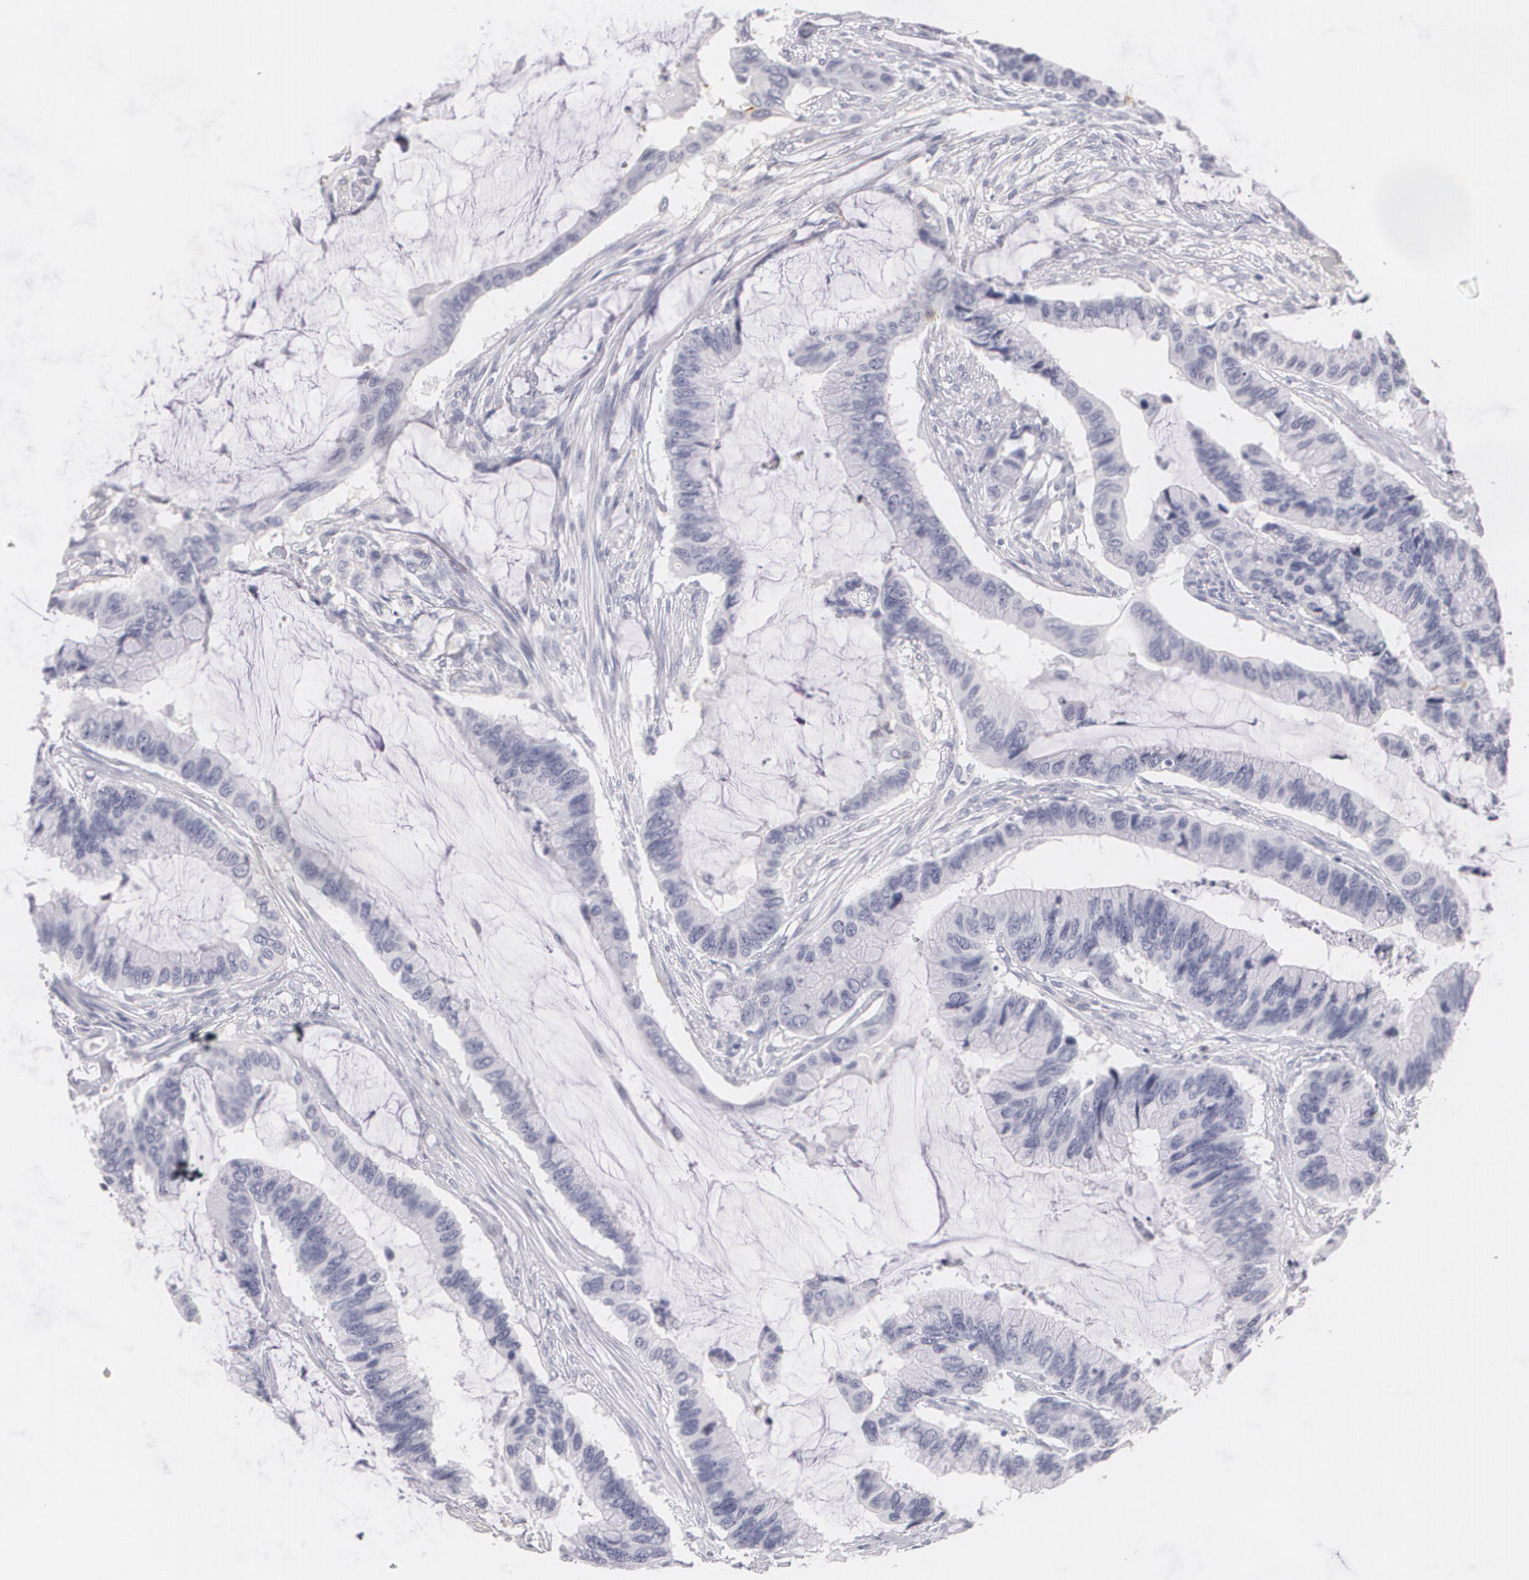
{"staining": {"intensity": "negative", "quantity": "none", "location": "none"}, "tissue": "colorectal cancer", "cell_type": "Tumor cells", "image_type": "cancer", "snomed": [{"axis": "morphology", "description": "Adenocarcinoma, NOS"}, {"axis": "topography", "description": "Rectum"}], "caption": "Human adenocarcinoma (colorectal) stained for a protein using immunohistochemistry (IHC) demonstrates no expression in tumor cells.", "gene": "NGFR", "patient": {"sex": "female", "age": 59}}